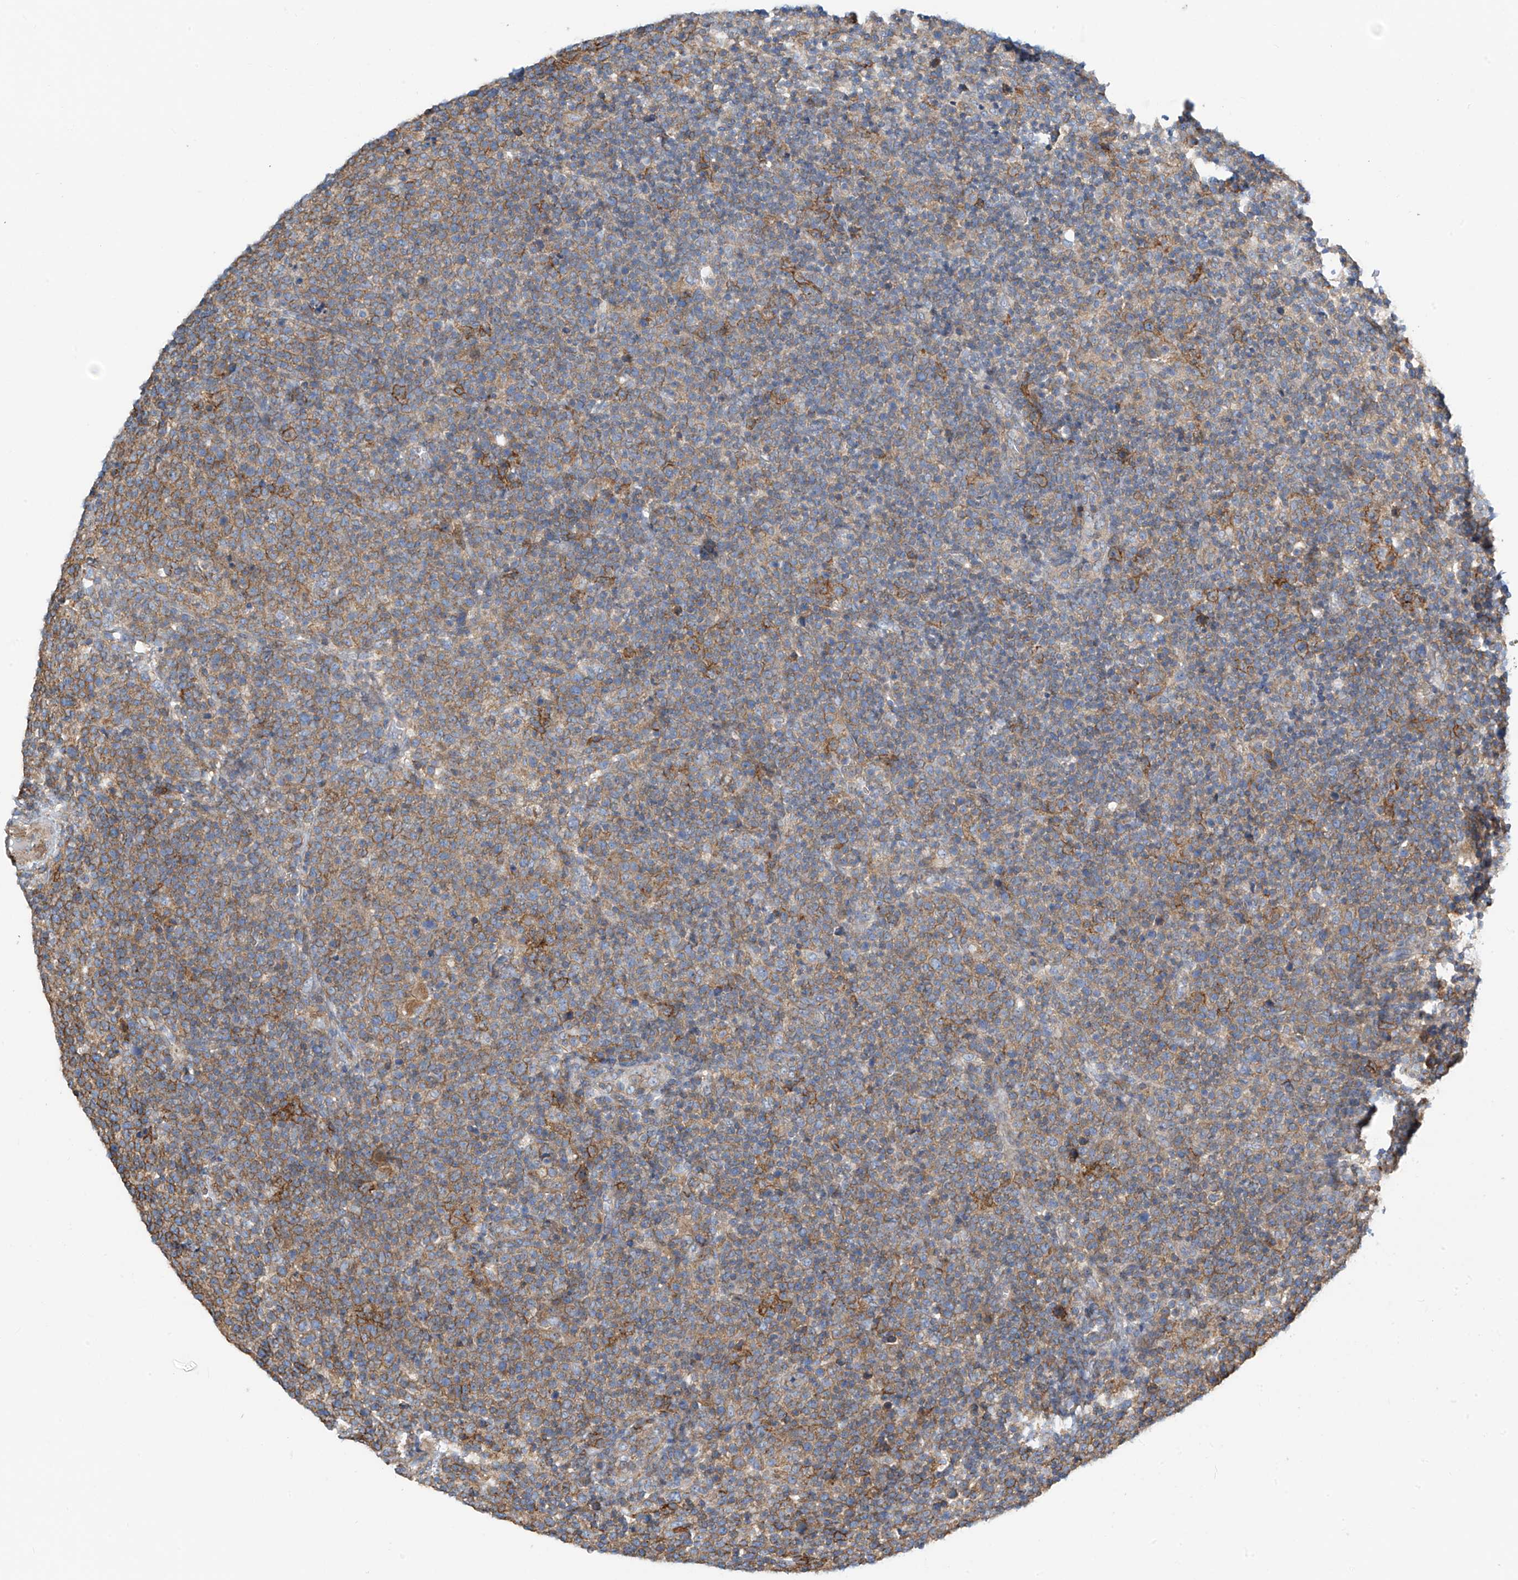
{"staining": {"intensity": "weak", "quantity": "<25%", "location": "cytoplasmic/membranous"}, "tissue": "lymphoma", "cell_type": "Tumor cells", "image_type": "cancer", "snomed": [{"axis": "morphology", "description": "Malignant lymphoma, non-Hodgkin's type, High grade"}, {"axis": "topography", "description": "Lymph node"}], "caption": "DAB immunohistochemical staining of human high-grade malignant lymphoma, non-Hodgkin's type demonstrates no significant positivity in tumor cells.", "gene": "SLC1A5", "patient": {"sex": "male", "age": 61}}